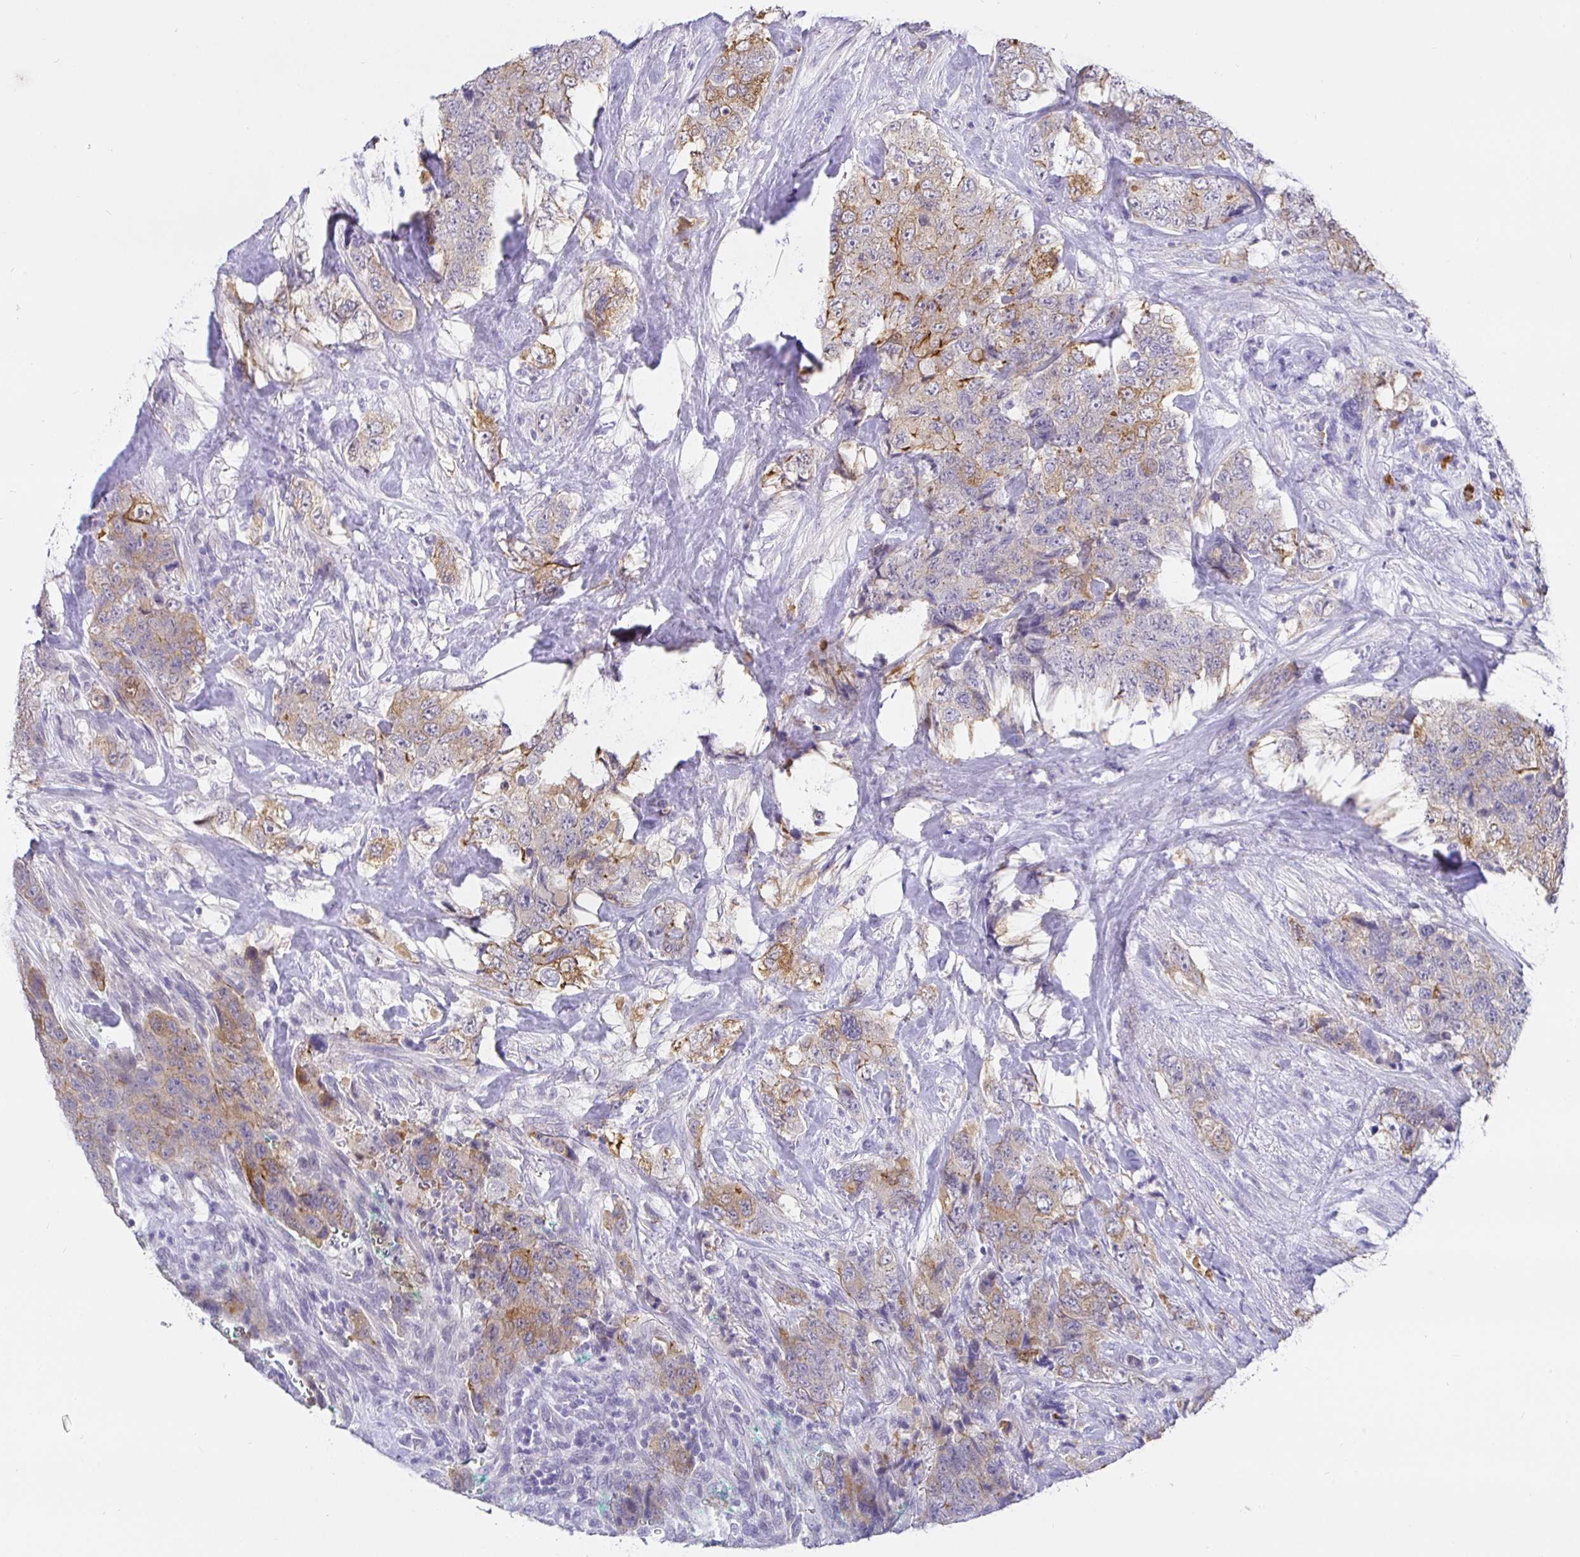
{"staining": {"intensity": "moderate", "quantity": "25%-75%", "location": "cytoplasmic/membranous"}, "tissue": "urothelial cancer", "cell_type": "Tumor cells", "image_type": "cancer", "snomed": [{"axis": "morphology", "description": "Urothelial carcinoma, High grade"}, {"axis": "topography", "description": "Urinary bladder"}], "caption": "Human urothelial cancer stained with a protein marker reveals moderate staining in tumor cells.", "gene": "EZHIP", "patient": {"sex": "female", "age": 78}}